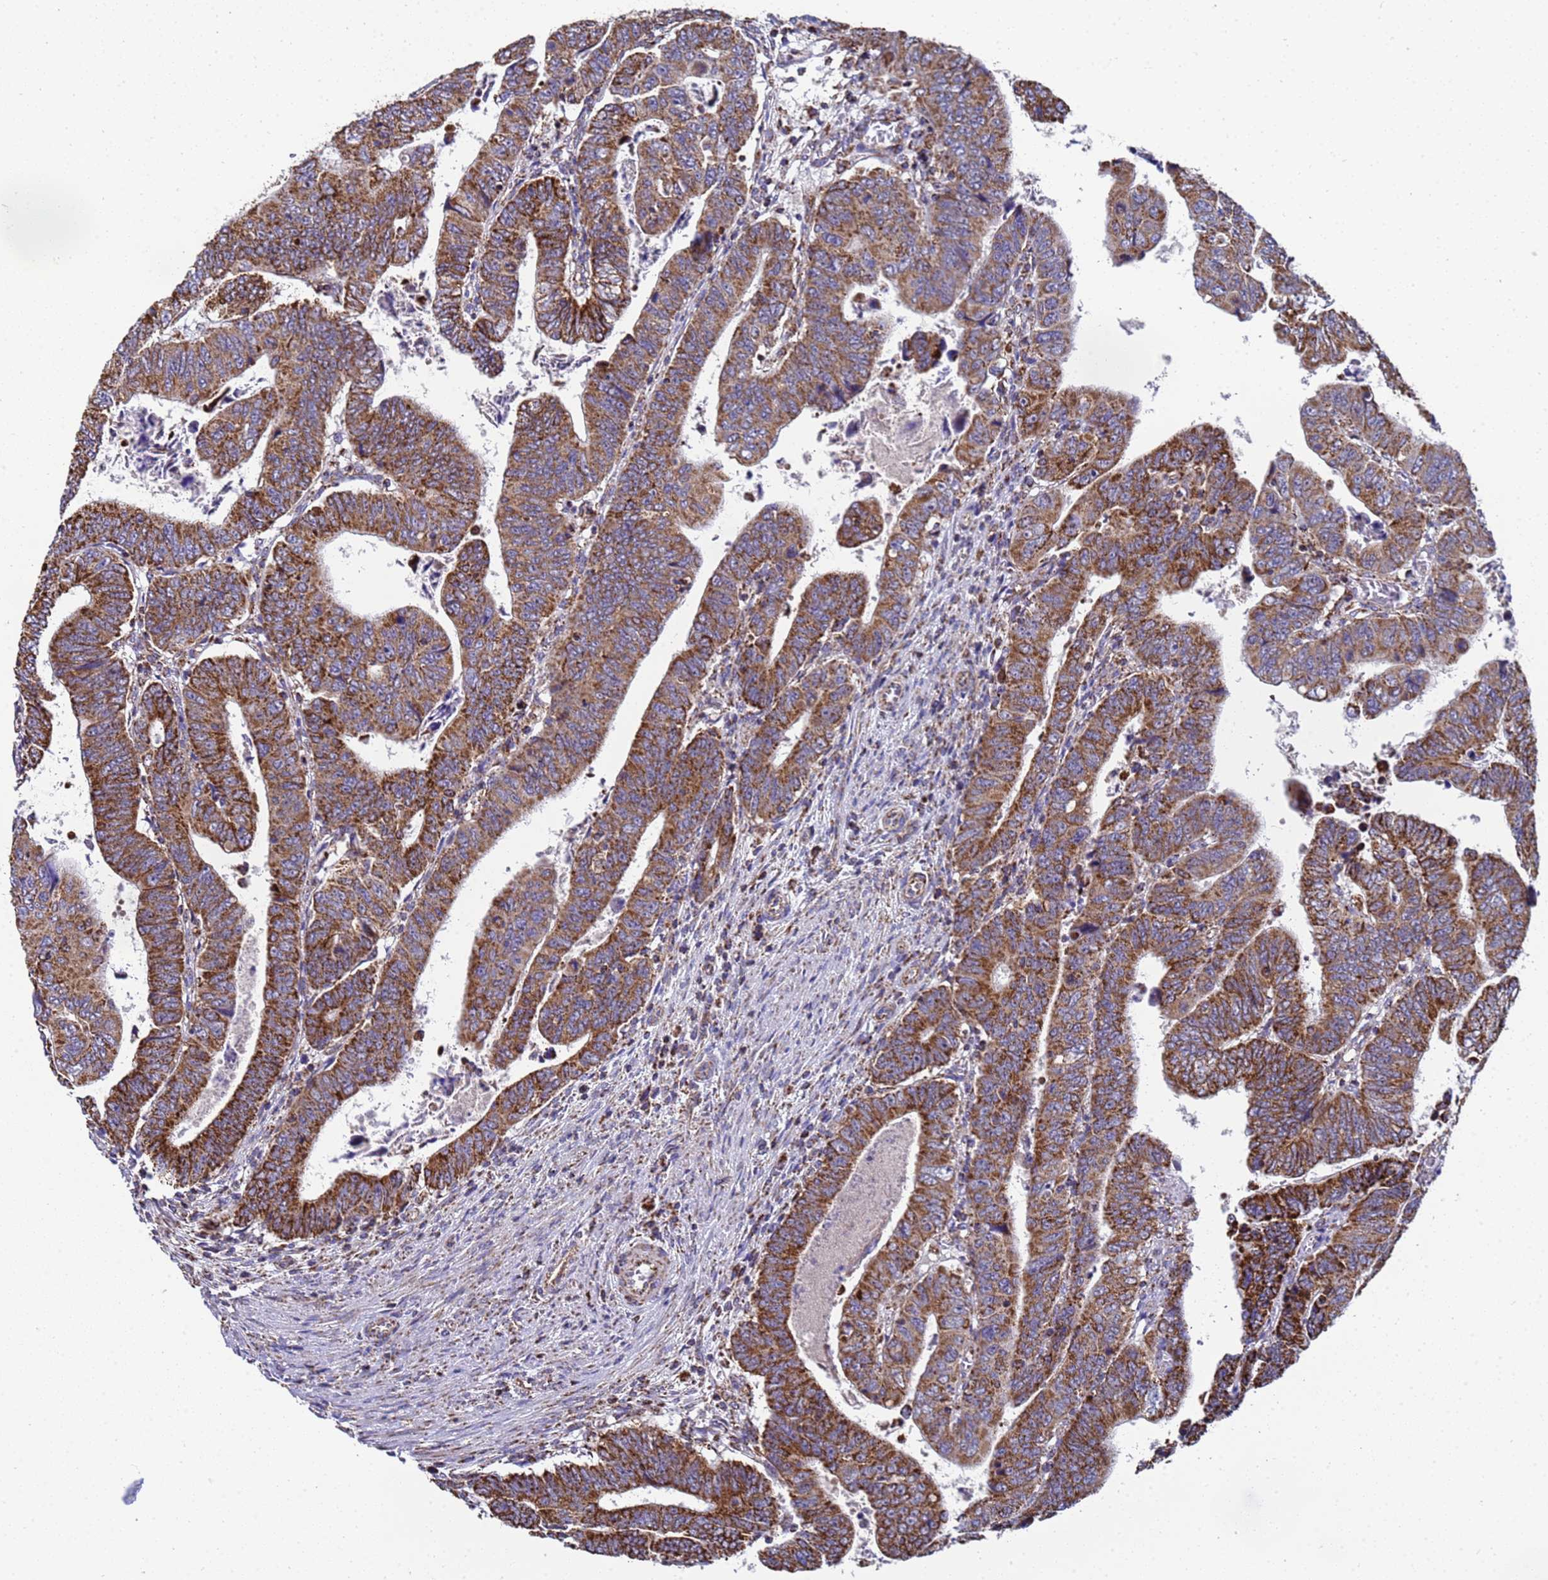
{"staining": {"intensity": "strong", "quantity": ">75%", "location": "cytoplasmic/membranous"}, "tissue": "colorectal cancer", "cell_type": "Tumor cells", "image_type": "cancer", "snomed": [{"axis": "morphology", "description": "Normal tissue, NOS"}, {"axis": "morphology", "description": "Adenocarcinoma, NOS"}, {"axis": "topography", "description": "Rectum"}], "caption": "Immunohistochemistry (IHC) (DAB (3,3'-diaminobenzidine)) staining of human adenocarcinoma (colorectal) shows strong cytoplasmic/membranous protein positivity in approximately >75% of tumor cells. The staining was performed using DAB (3,3'-diaminobenzidine), with brown indicating positive protein expression. Nuclei are stained blue with hematoxylin.", "gene": "MRPS12", "patient": {"sex": "female", "age": 65}}